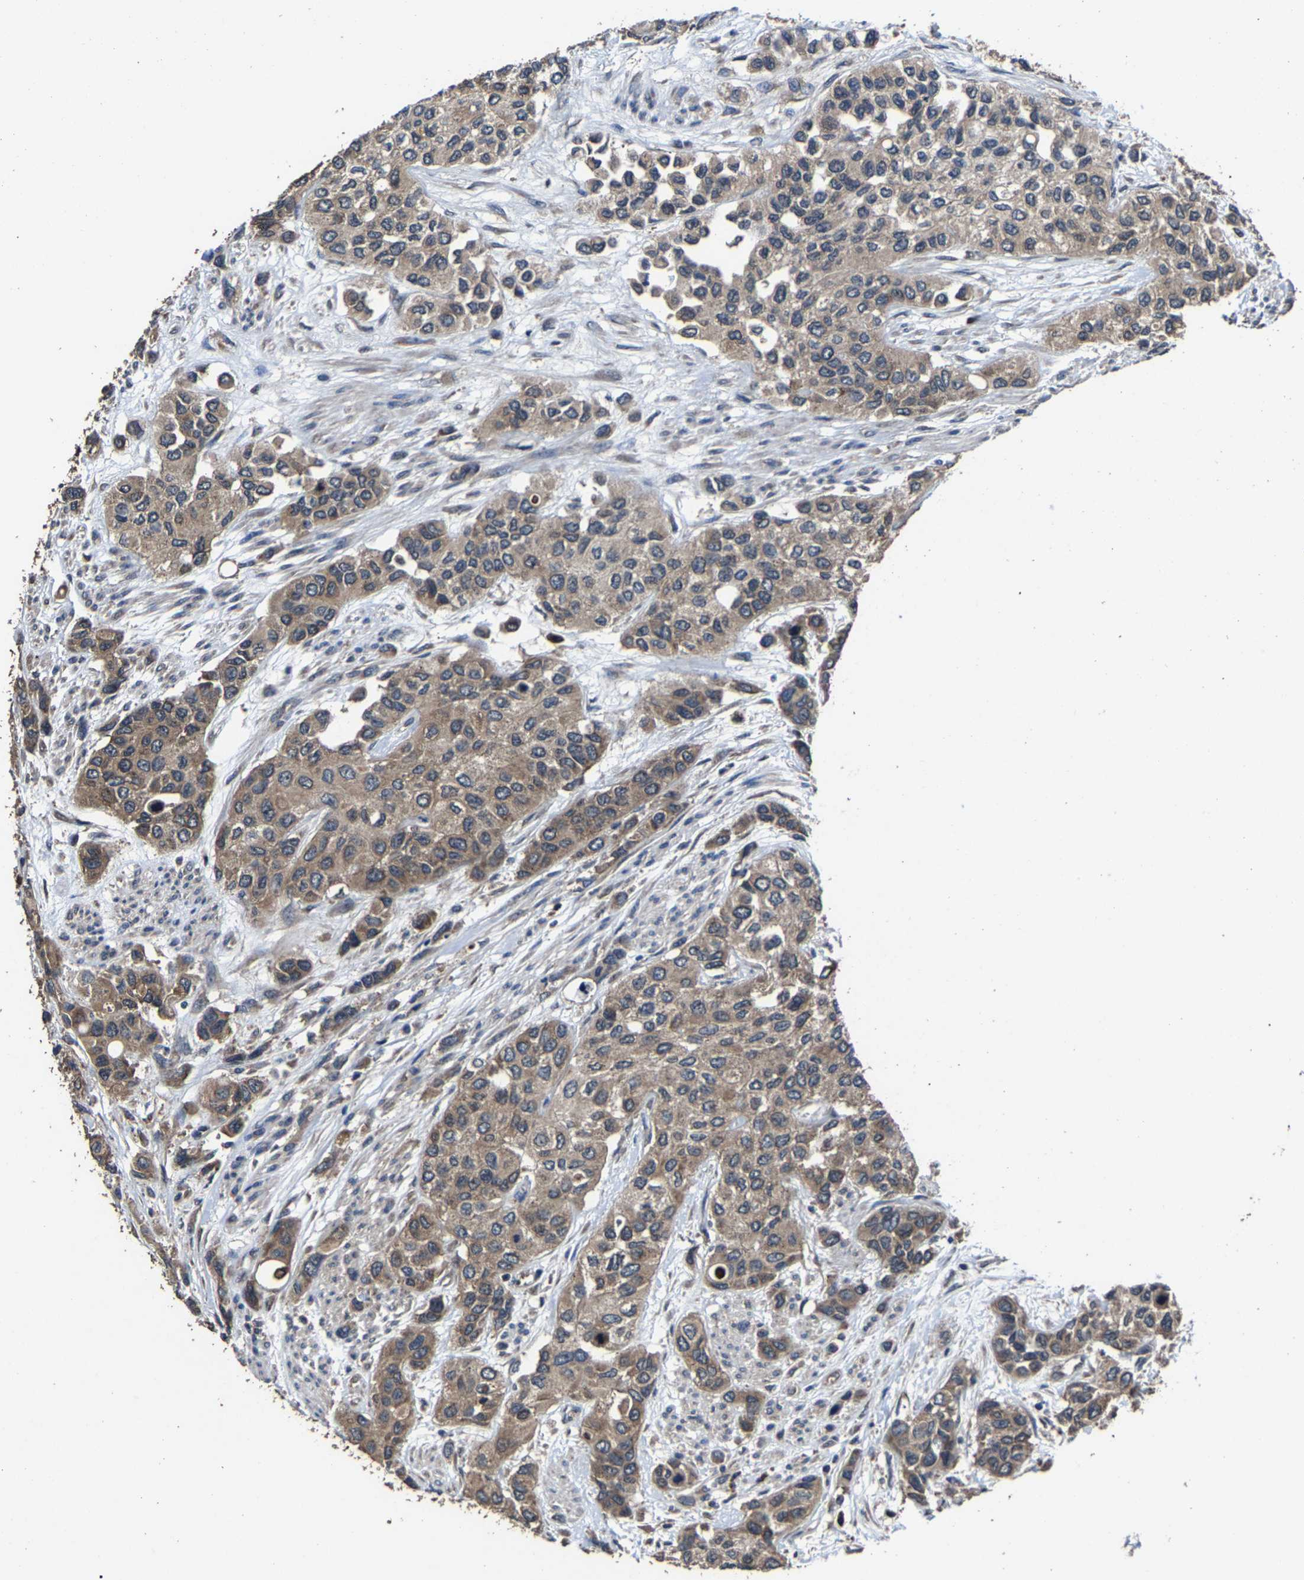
{"staining": {"intensity": "moderate", "quantity": ">75%", "location": "cytoplasmic/membranous"}, "tissue": "urothelial cancer", "cell_type": "Tumor cells", "image_type": "cancer", "snomed": [{"axis": "morphology", "description": "Urothelial carcinoma, High grade"}, {"axis": "topography", "description": "Urinary bladder"}], "caption": "Human urothelial cancer stained with a protein marker reveals moderate staining in tumor cells.", "gene": "EBAG9", "patient": {"sex": "female", "age": 56}}